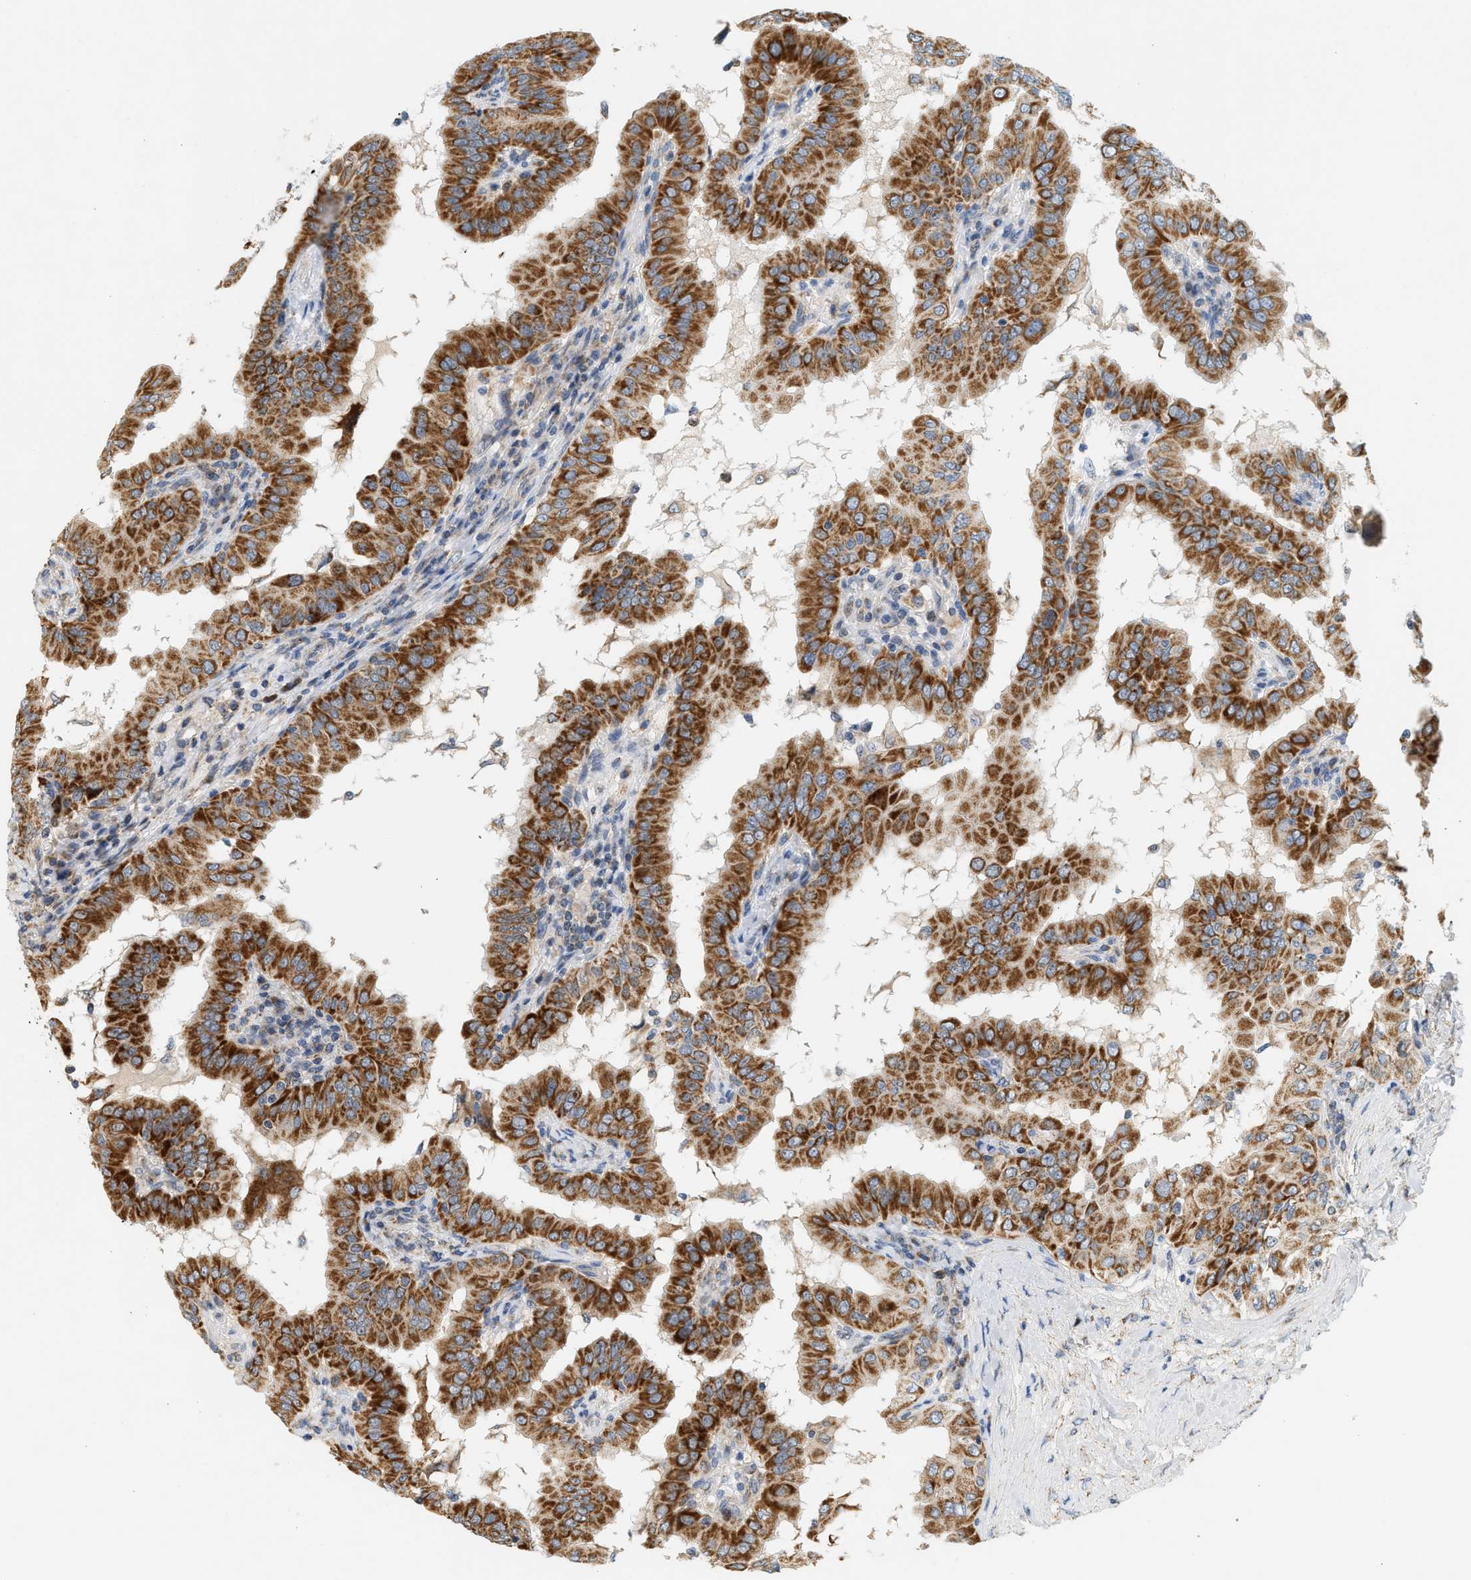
{"staining": {"intensity": "strong", "quantity": ">75%", "location": "cytoplasmic/membranous"}, "tissue": "thyroid cancer", "cell_type": "Tumor cells", "image_type": "cancer", "snomed": [{"axis": "morphology", "description": "Papillary adenocarcinoma, NOS"}, {"axis": "topography", "description": "Thyroid gland"}], "caption": "About >75% of tumor cells in thyroid cancer show strong cytoplasmic/membranous protein positivity as visualized by brown immunohistochemical staining.", "gene": "MCU", "patient": {"sex": "male", "age": 33}}